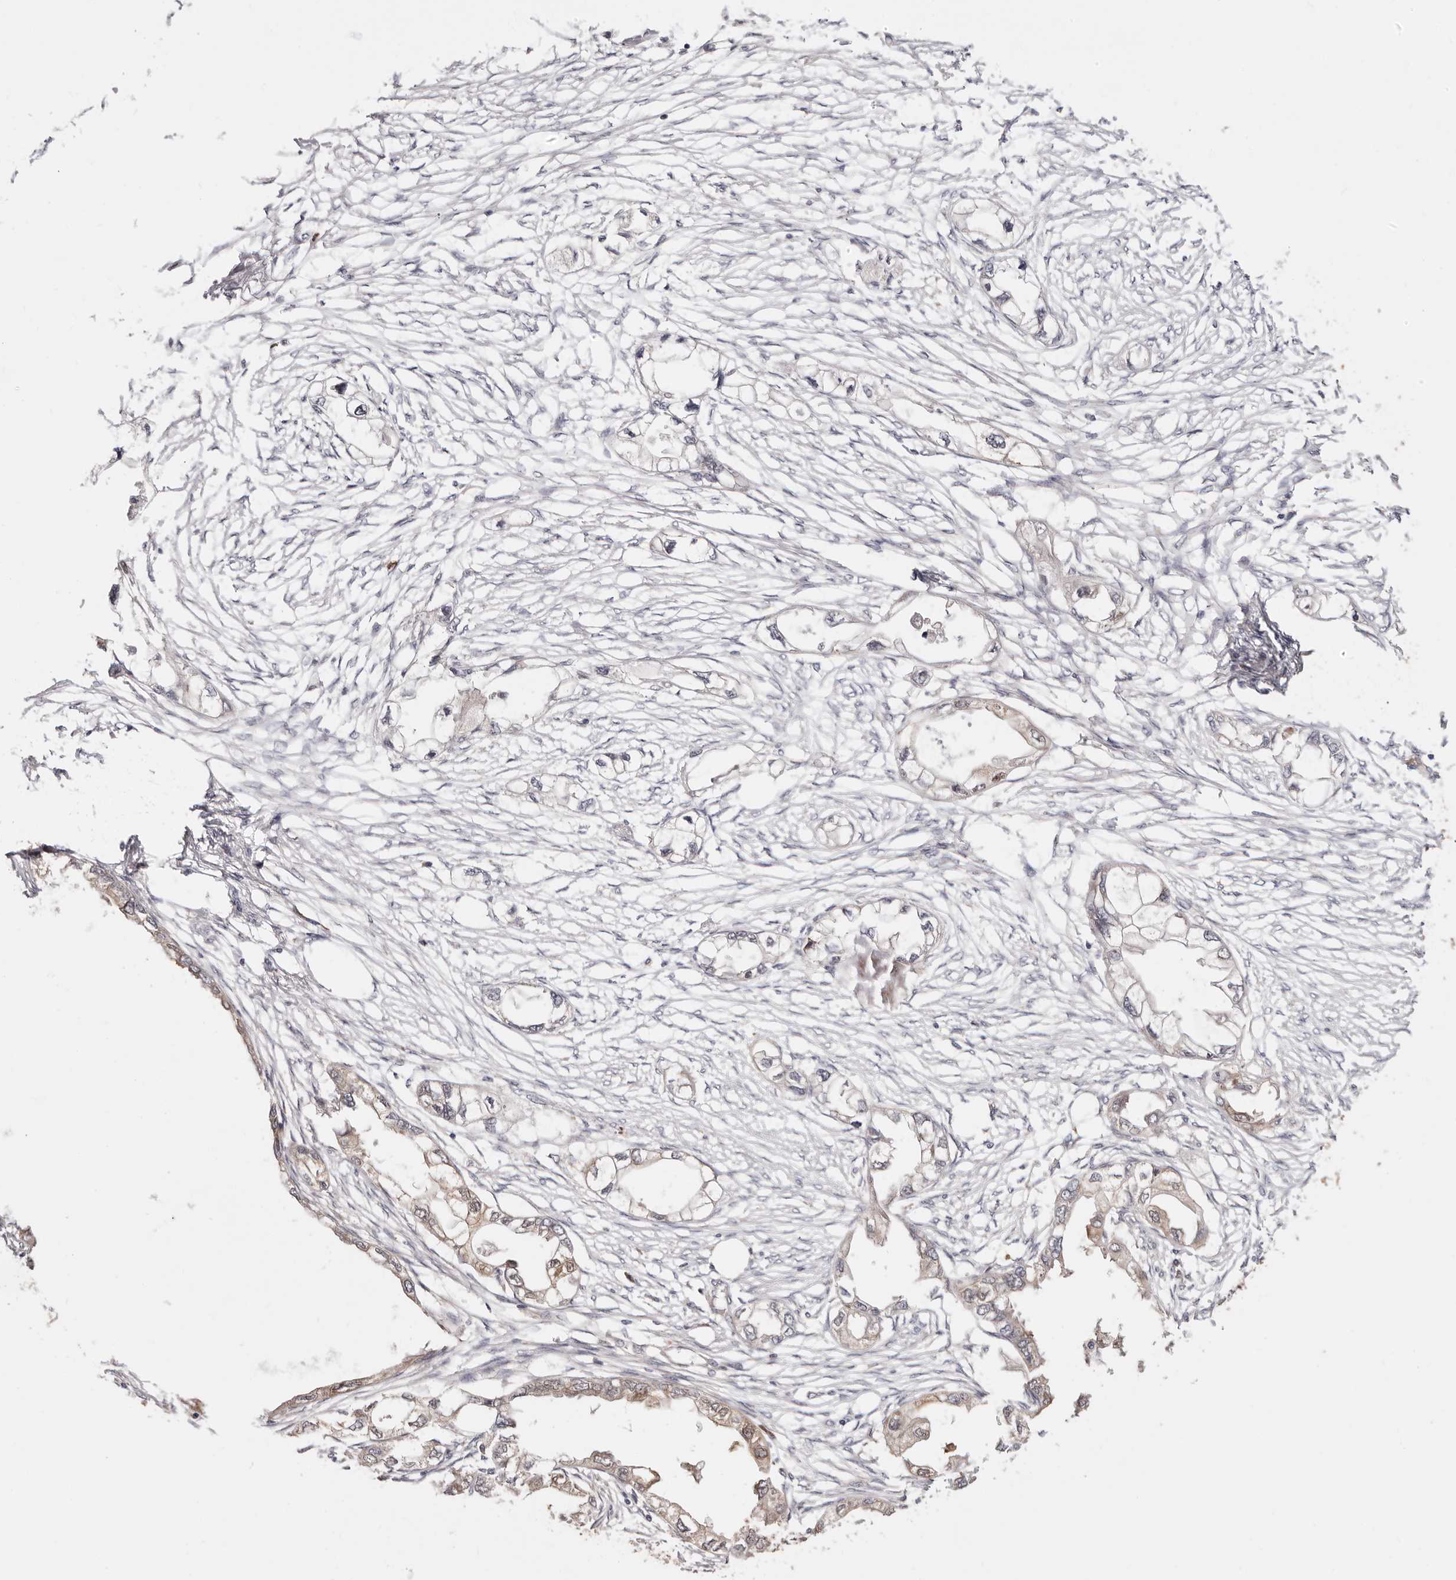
{"staining": {"intensity": "moderate", "quantity": "25%-75%", "location": "cytoplasmic/membranous,nuclear"}, "tissue": "endometrial cancer", "cell_type": "Tumor cells", "image_type": "cancer", "snomed": [{"axis": "morphology", "description": "Adenocarcinoma, NOS"}, {"axis": "morphology", "description": "Adenocarcinoma, metastatic, NOS"}, {"axis": "topography", "description": "Adipose tissue"}, {"axis": "topography", "description": "Endometrium"}], "caption": "Endometrial metastatic adenocarcinoma stained with IHC demonstrates moderate cytoplasmic/membranous and nuclear expression in about 25%-75% of tumor cells.", "gene": "BCL2L15", "patient": {"sex": "female", "age": 67}}